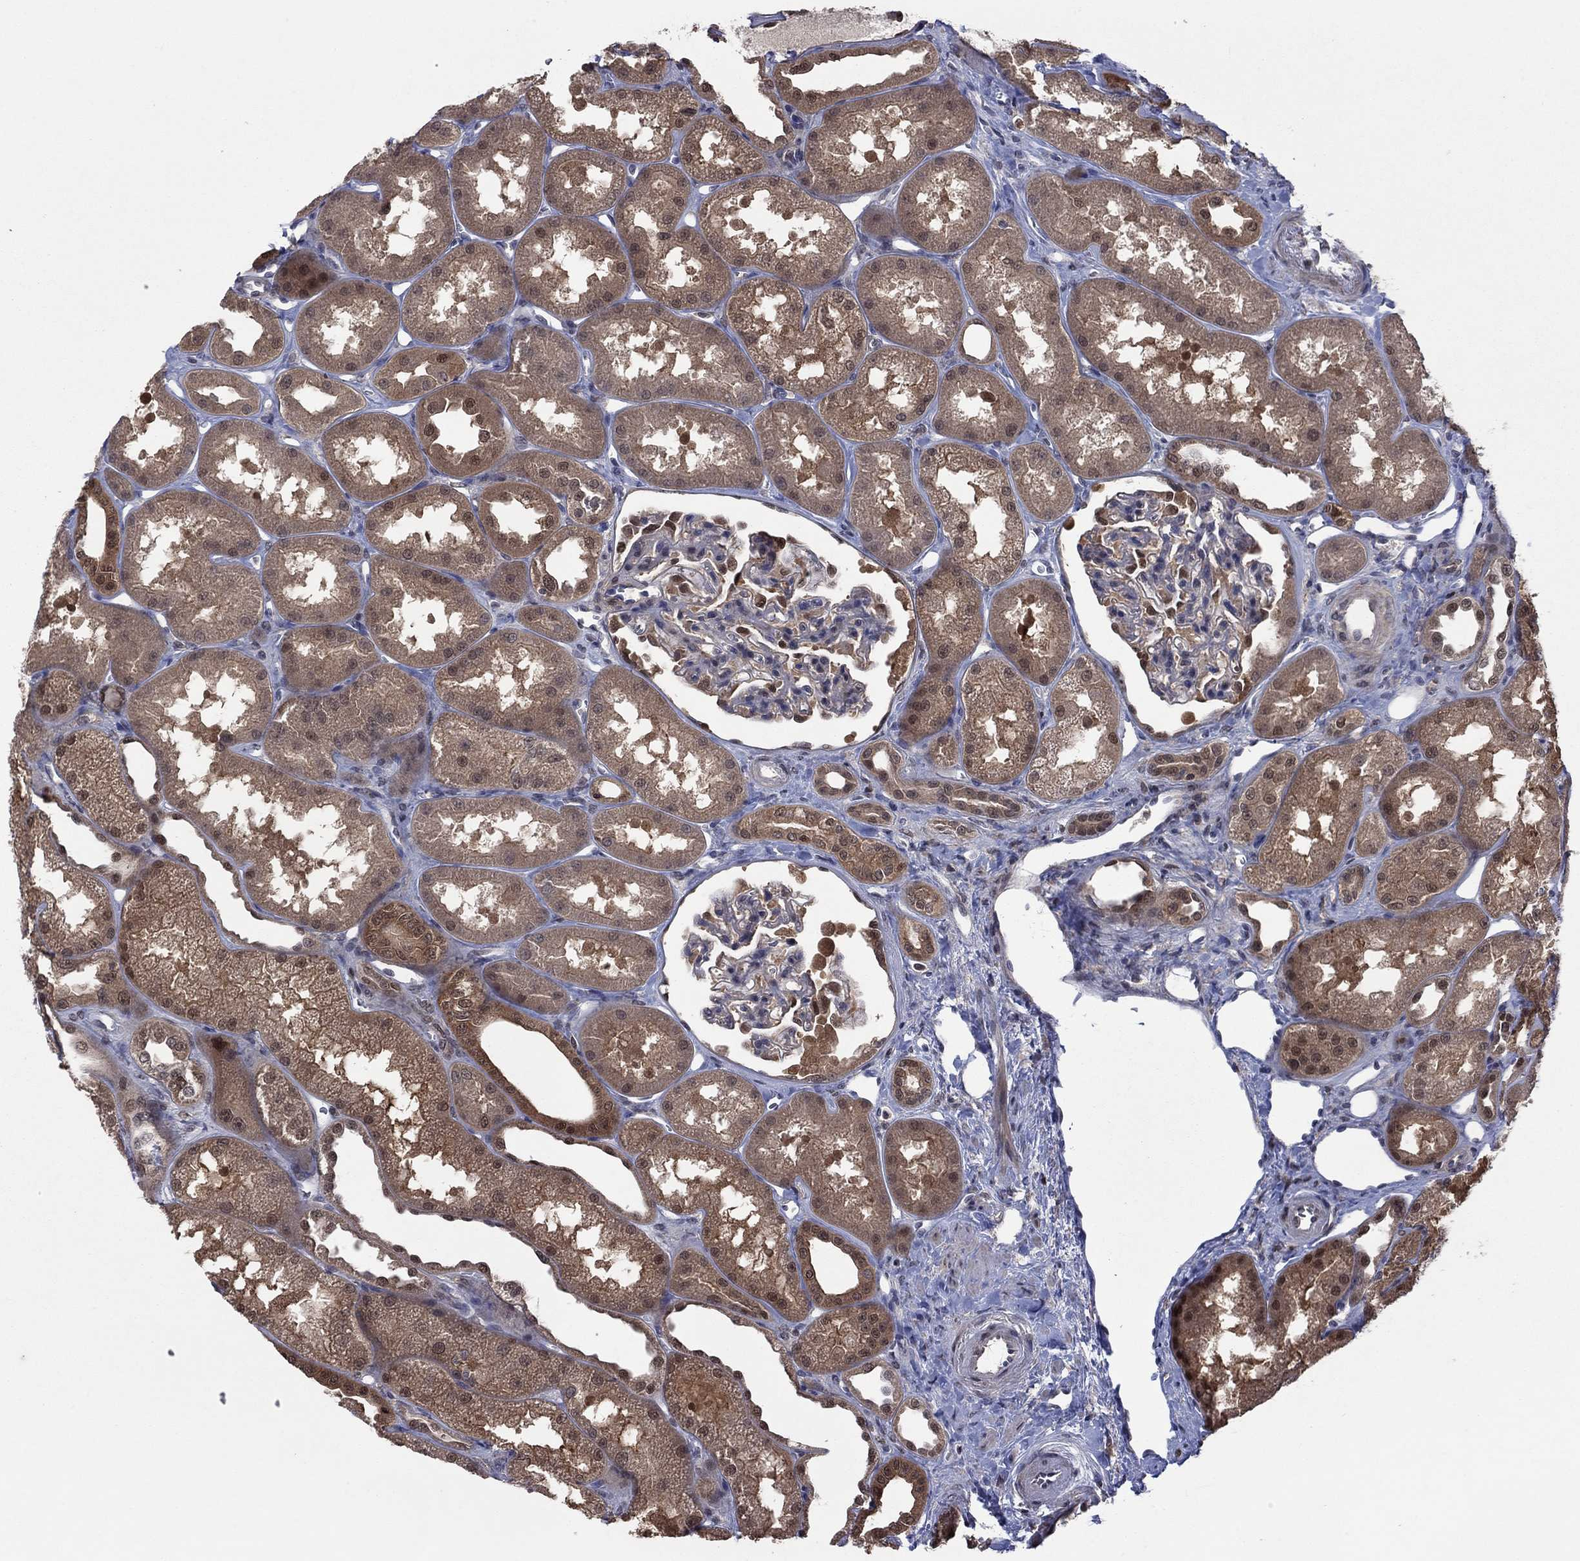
{"staining": {"intensity": "moderate", "quantity": "<25%", "location": "nuclear"}, "tissue": "kidney", "cell_type": "Cells in glomeruli", "image_type": "normal", "snomed": [{"axis": "morphology", "description": "Normal tissue, NOS"}, {"axis": "topography", "description": "Kidney"}], "caption": "Brown immunohistochemical staining in normal human kidney demonstrates moderate nuclear staining in approximately <25% of cells in glomeruli.", "gene": "IAH1", "patient": {"sex": "male", "age": 61}}